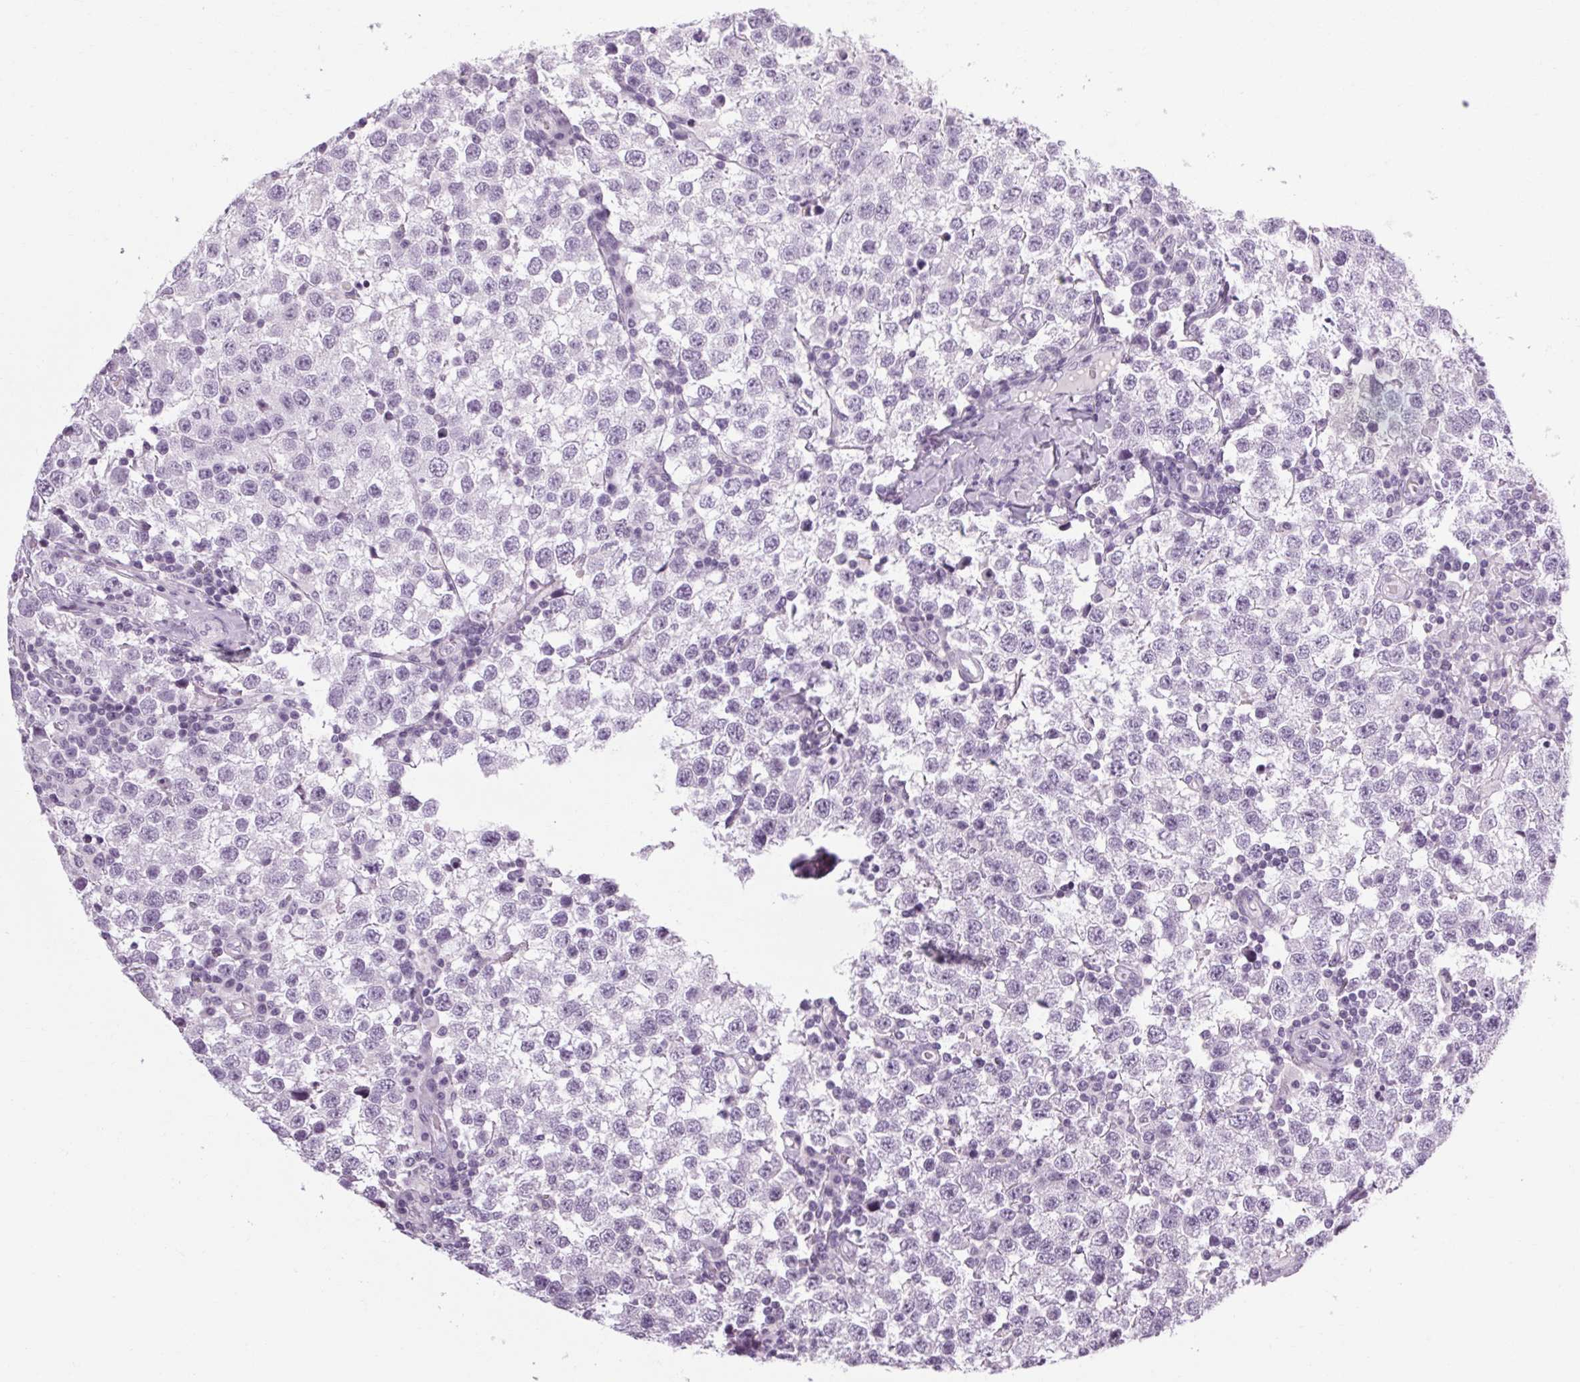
{"staining": {"intensity": "negative", "quantity": "none", "location": "none"}, "tissue": "testis cancer", "cell_type": "Tumor cells", "image_type": "cancer", "snomed": [{"axis": "morphology", "description": "Seminoma, NOS"}, {"axis": "topography", "description": "Testis"}], "caption": "The micrograph demonstrates no significant expression in tumor cells of testis cancer (seminoma). The staining was performed using DAB (3,3'-diaminobenzidine) to visualize the protein expression in brown, while the nuclei were stained in blue with hematoxylin (Magnification: 20x).", "gene": "POMC", "patient": {"sex": "male", "age": 34}}